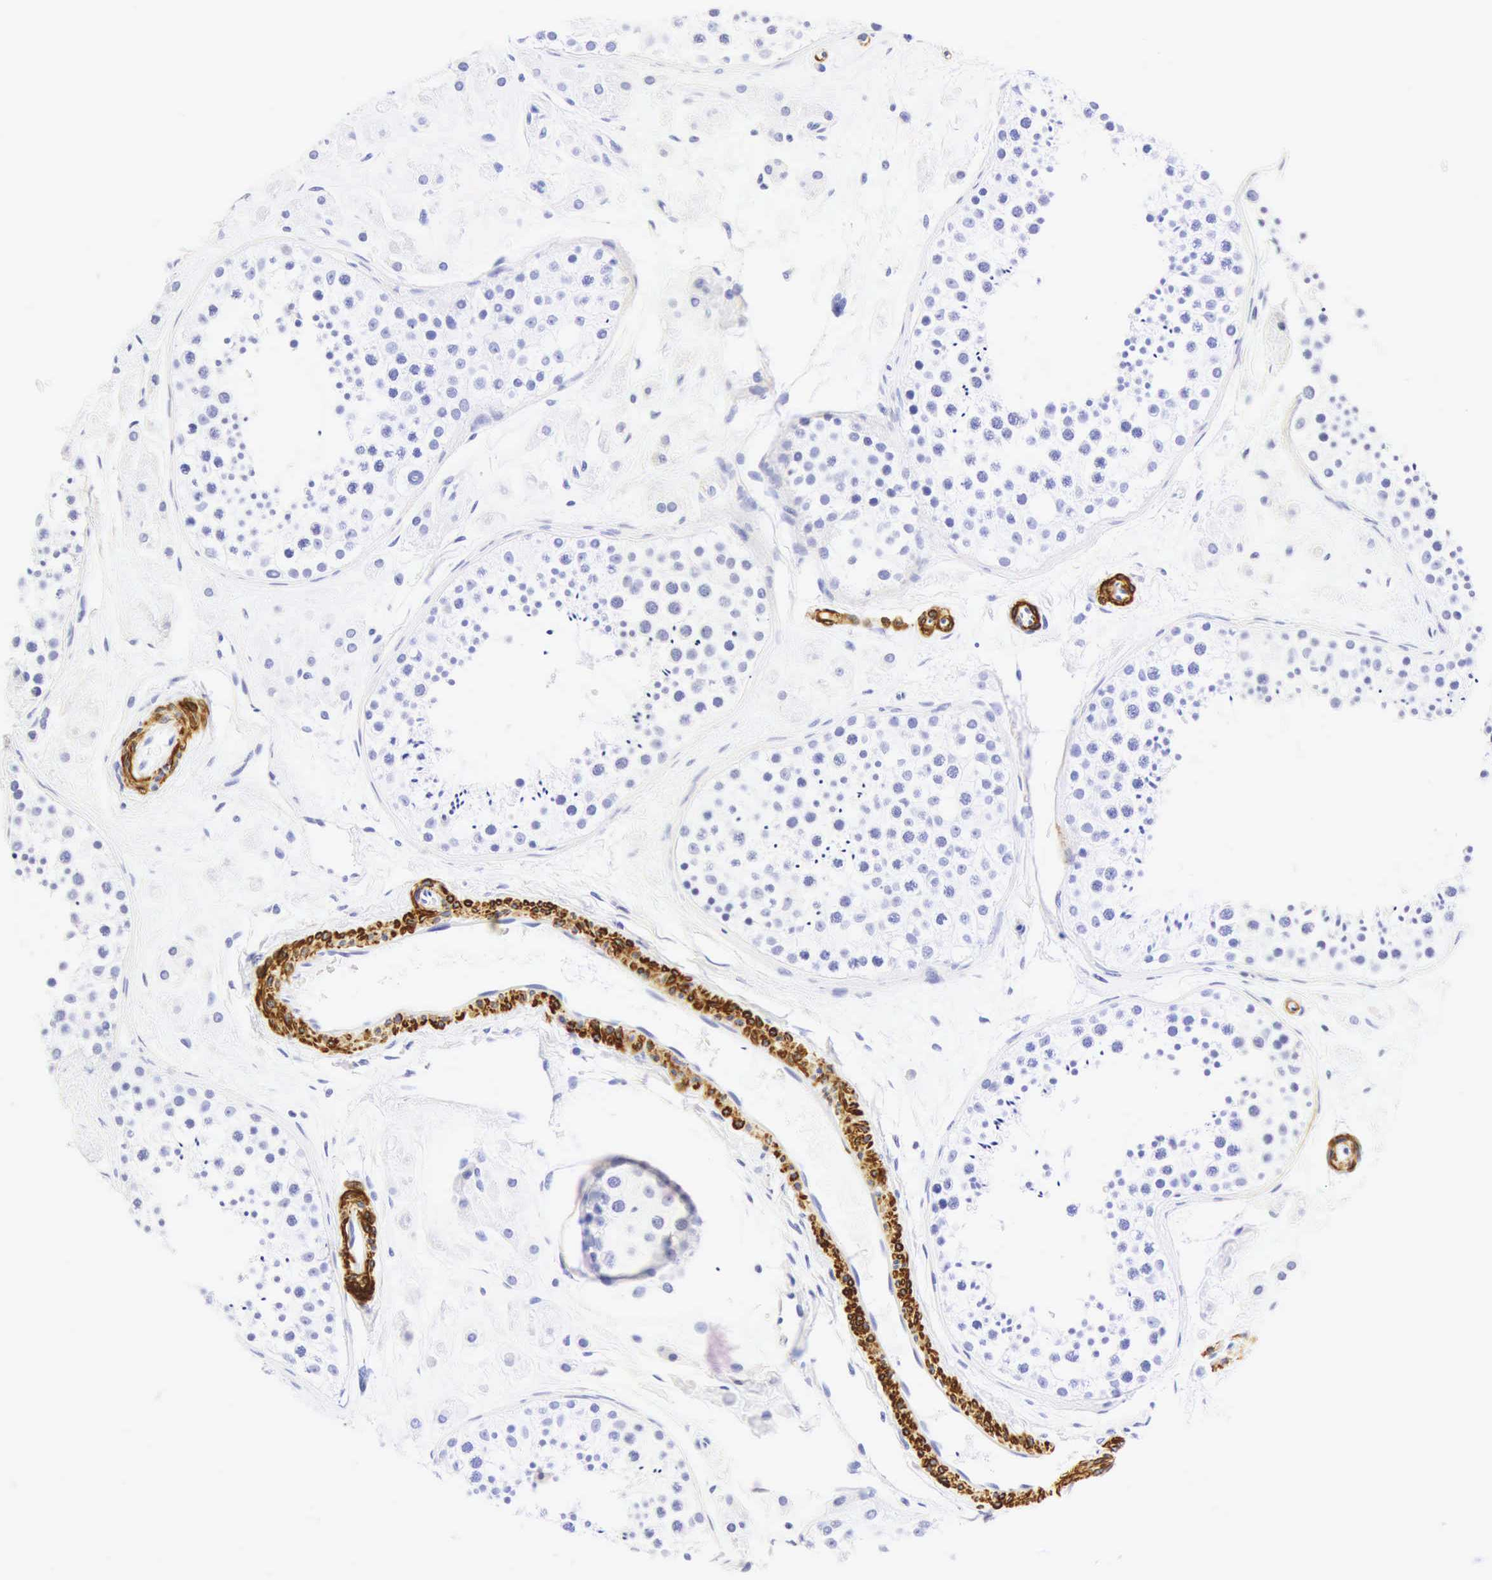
{"staining": {"intensity": "negative", "quantity": "none", "location": "none"}, "tissue": "testis", "cell_type": "Cells in seminiferous ducts", "image_type": "normal", "snomed": [{"axis": "morphology", "description": "Normal tissue, NOS"}, {"axis": "topography", "description": "Testis"}], "caption": "Histopathology image shows no protein staining in cells in seminiferous ducts of benign testis.", "gene": "CALD1", "patient": {"sex": "male", "age": 38}}